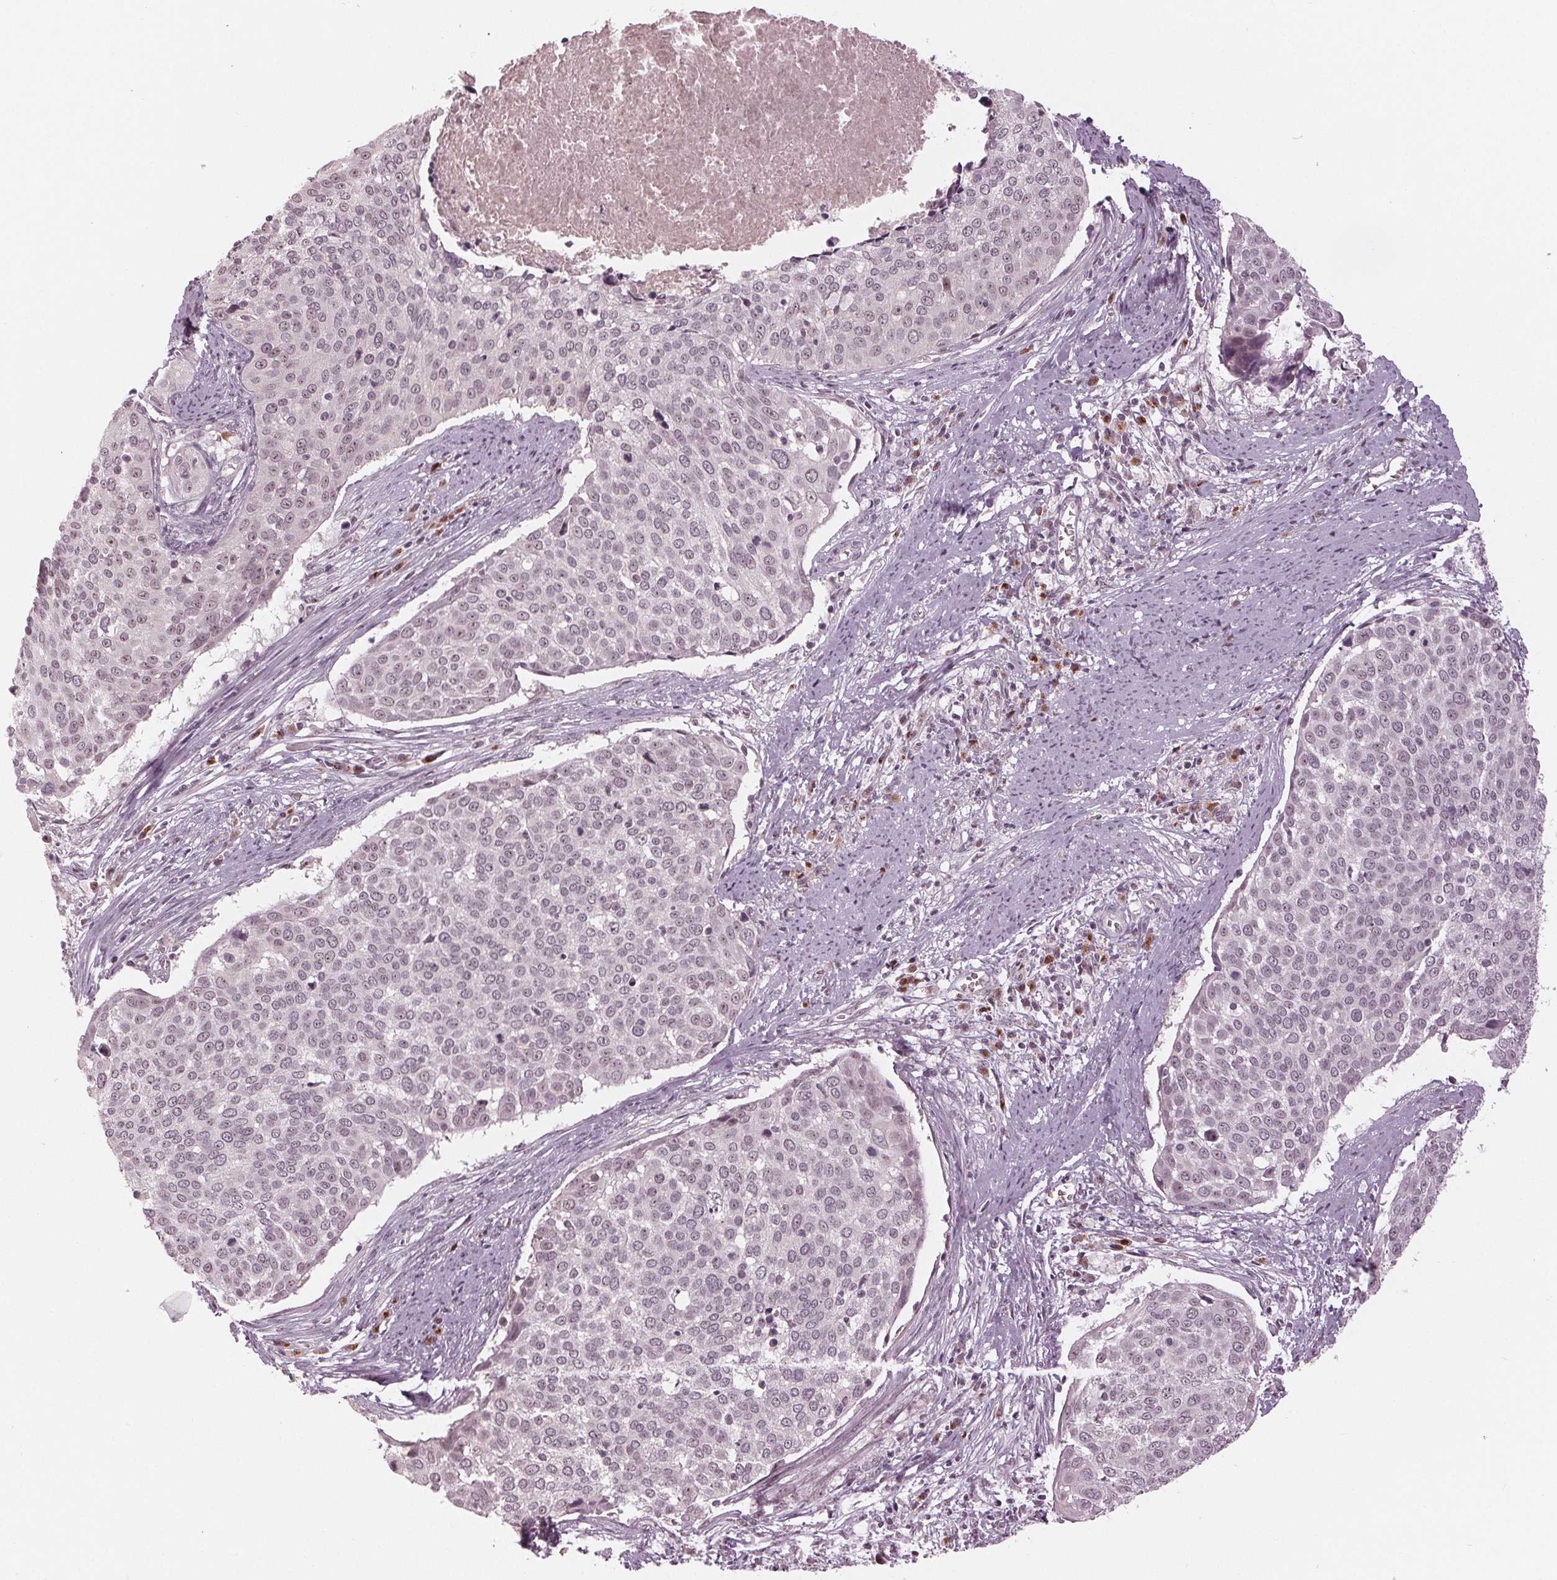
{"staining": {"intensity": "weak", "quantity": "<25%", "location": "nuclear"}, "tissue": "cervical cancer", "cell_type": "Tumor cells", "image_type": "cancer", "snomed": [{"axis": "morphology", "description": "Squamous cell carcinoma, NOS"}, {"axis": "topography", "description": "Cervix"}], "caption": "Photomicrograph shows no protein staining in tumor cells of squamous cell carcinoma (cervical) tissue. The staining is performed using DAB brown chromogen with nuclei counter-stained in using hematoxylin.", "gene": "SLX4", "patient": {"sex": "female", "age": 39}}